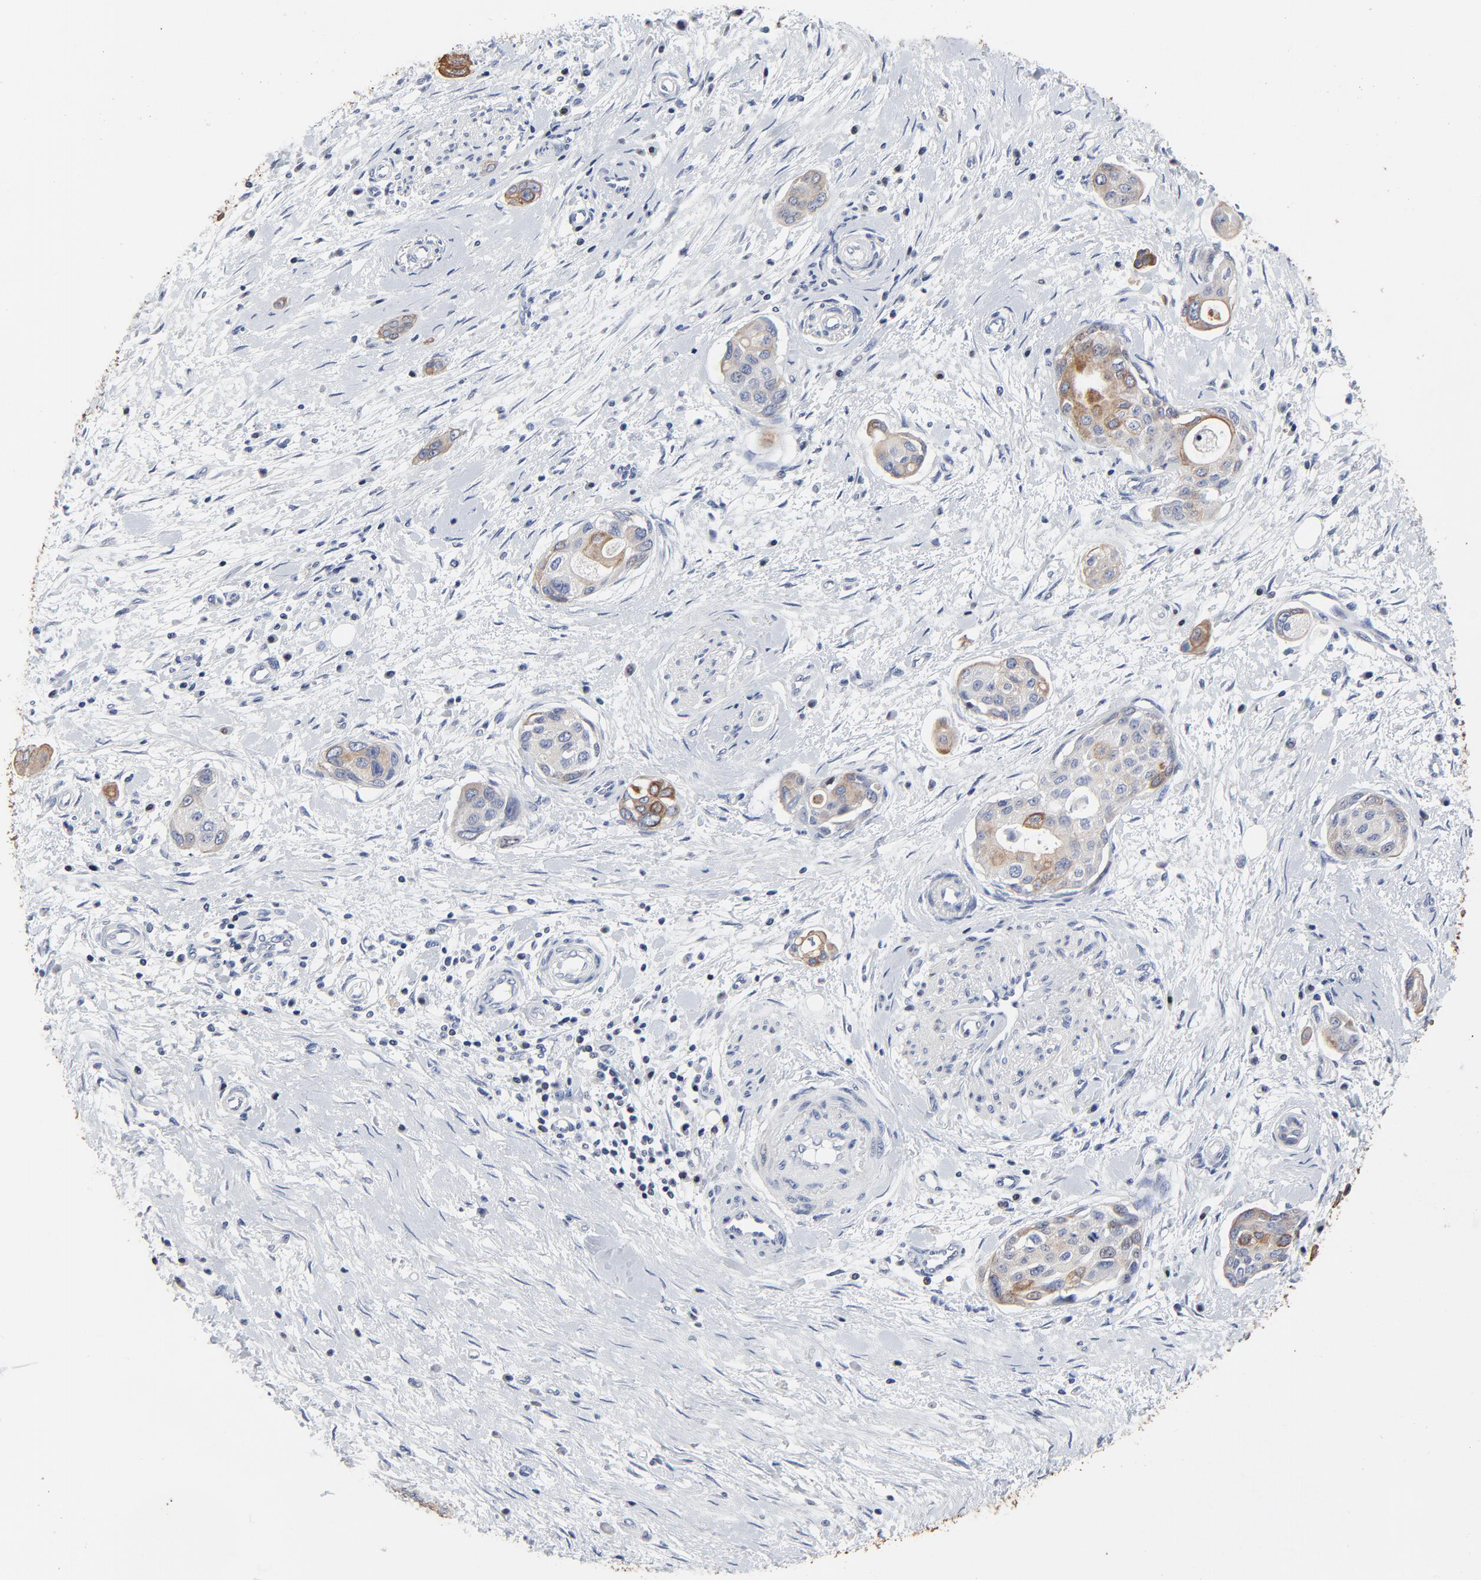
{"staining": {"intensity": "strong", "quantity": "25%-75%", "location": "cytoplasmic/membranous"}, "tissue": "pancreatic cancer", "cell_type": "Tumor cells", "image_type": "cancer", "snomed": [{"axis": "morphology", "description": "Adenocarcinoma, NOS"}, {"axis": "topography", "description": "Pancreas"}], "caption": "Immunohistochemistry (IHC) photomicrograph of pancreatic adenocarcinoma stained for a protein (brown), which displays high levels of strong cytoplasmic/membranous positivity in about 25%-75% of tumor cells.", "gene": "LNX1", "patient": {"sex": "female", "age": 60}}